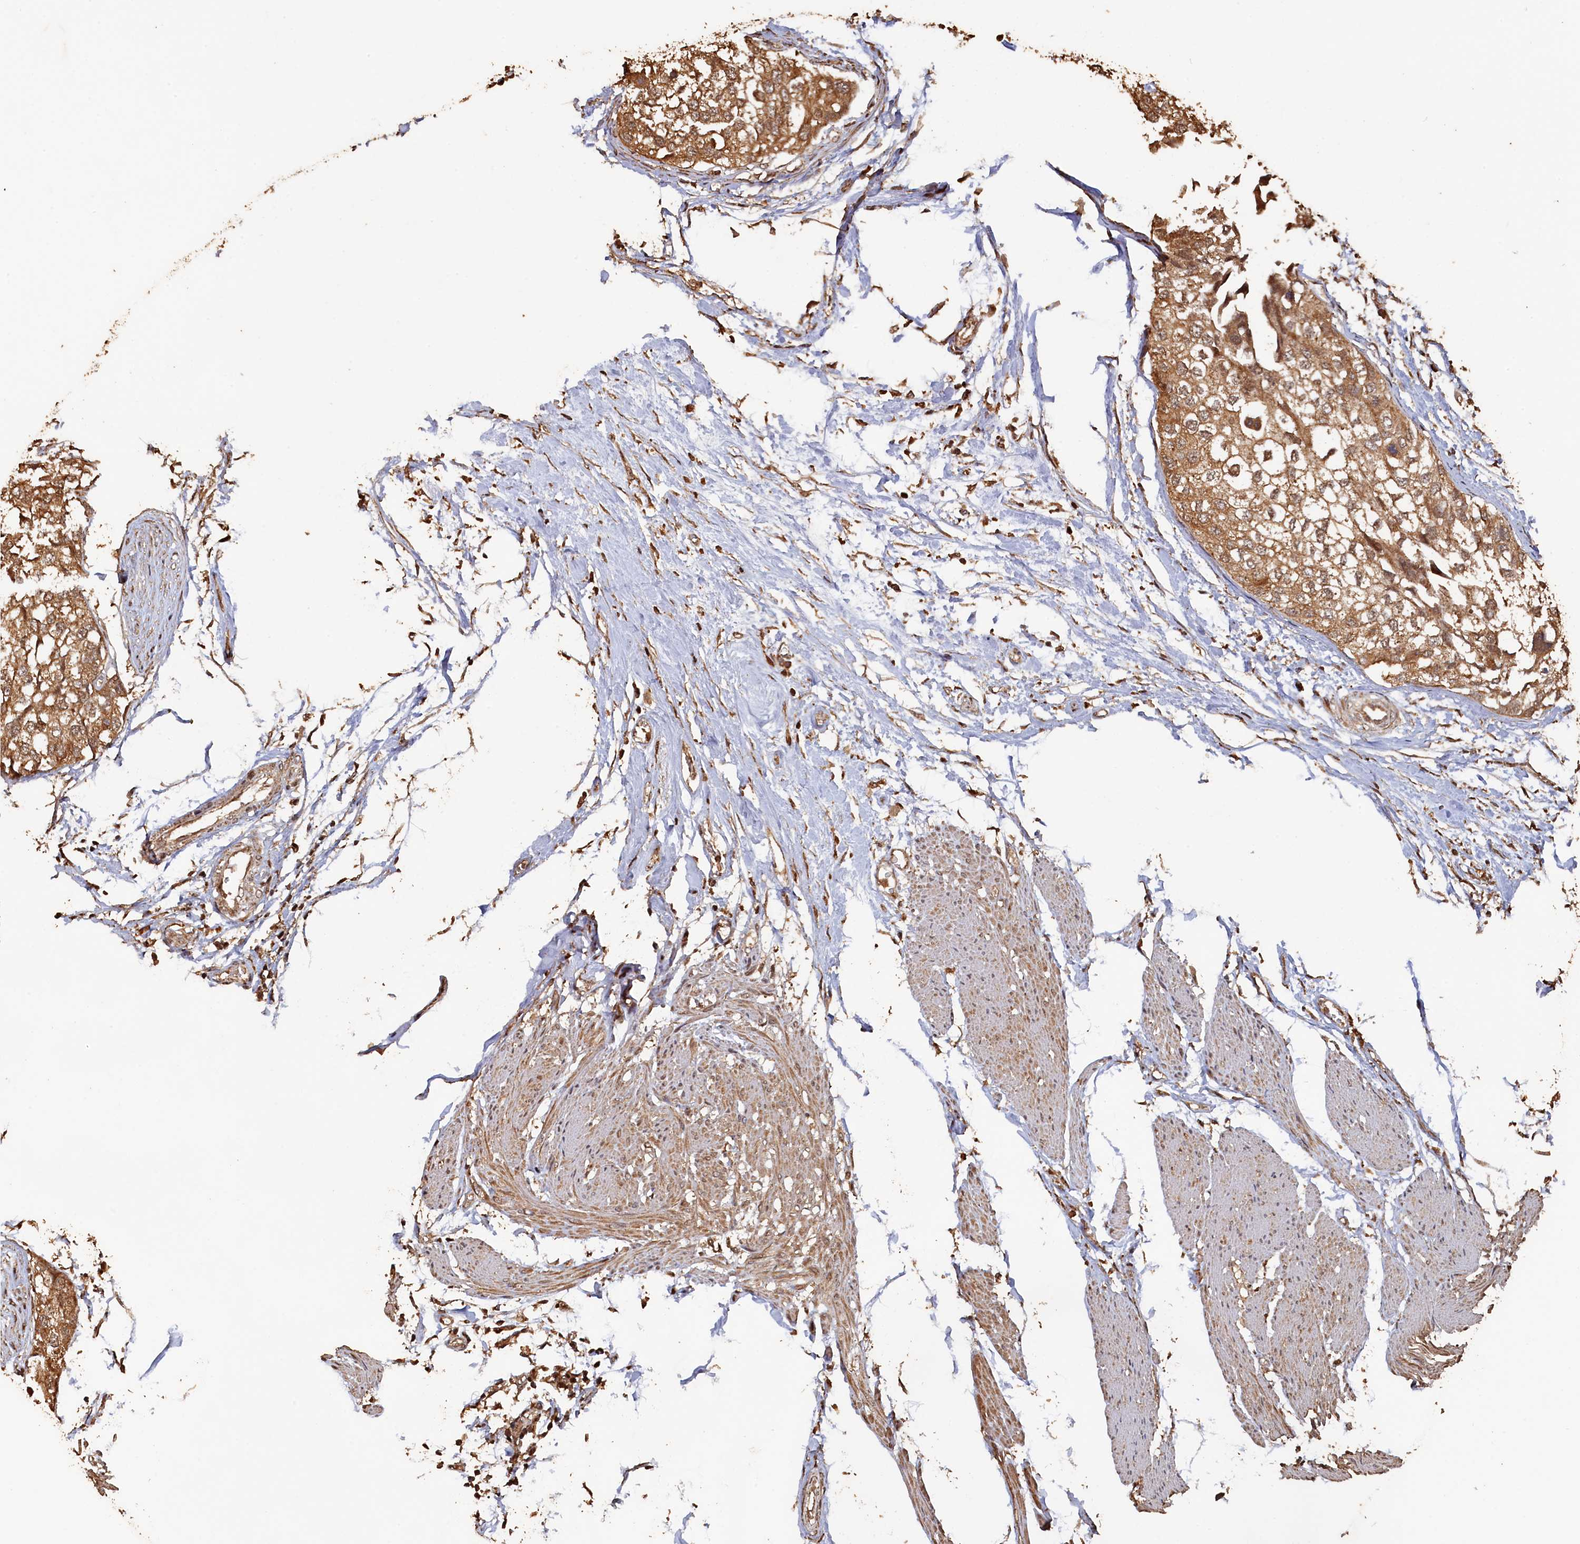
{"staining": {"intensity": "moderate", "quantity": ">75%", "location": "cytoplasmic/membranous"}, "tissue": "urothelial cancer", "cell_type": "Tumor cells", "image_type": "cancer", "snomed": [{"axis": "morphology", "description": "Urothelial carcinoma, High grade"}, {"axis": "topography", "description": "Urinary bladder"}], "caption": "High-grade urothelial carcinoma tissue demonstrates moderate cytoplasmic/membranous positivity in approximately >75% of tumor cells, visualized by immunohistochemistry. Nuclei are stained in blue.", "gene": "PIGN", "patient": {"sex": "male", "age": 64}}